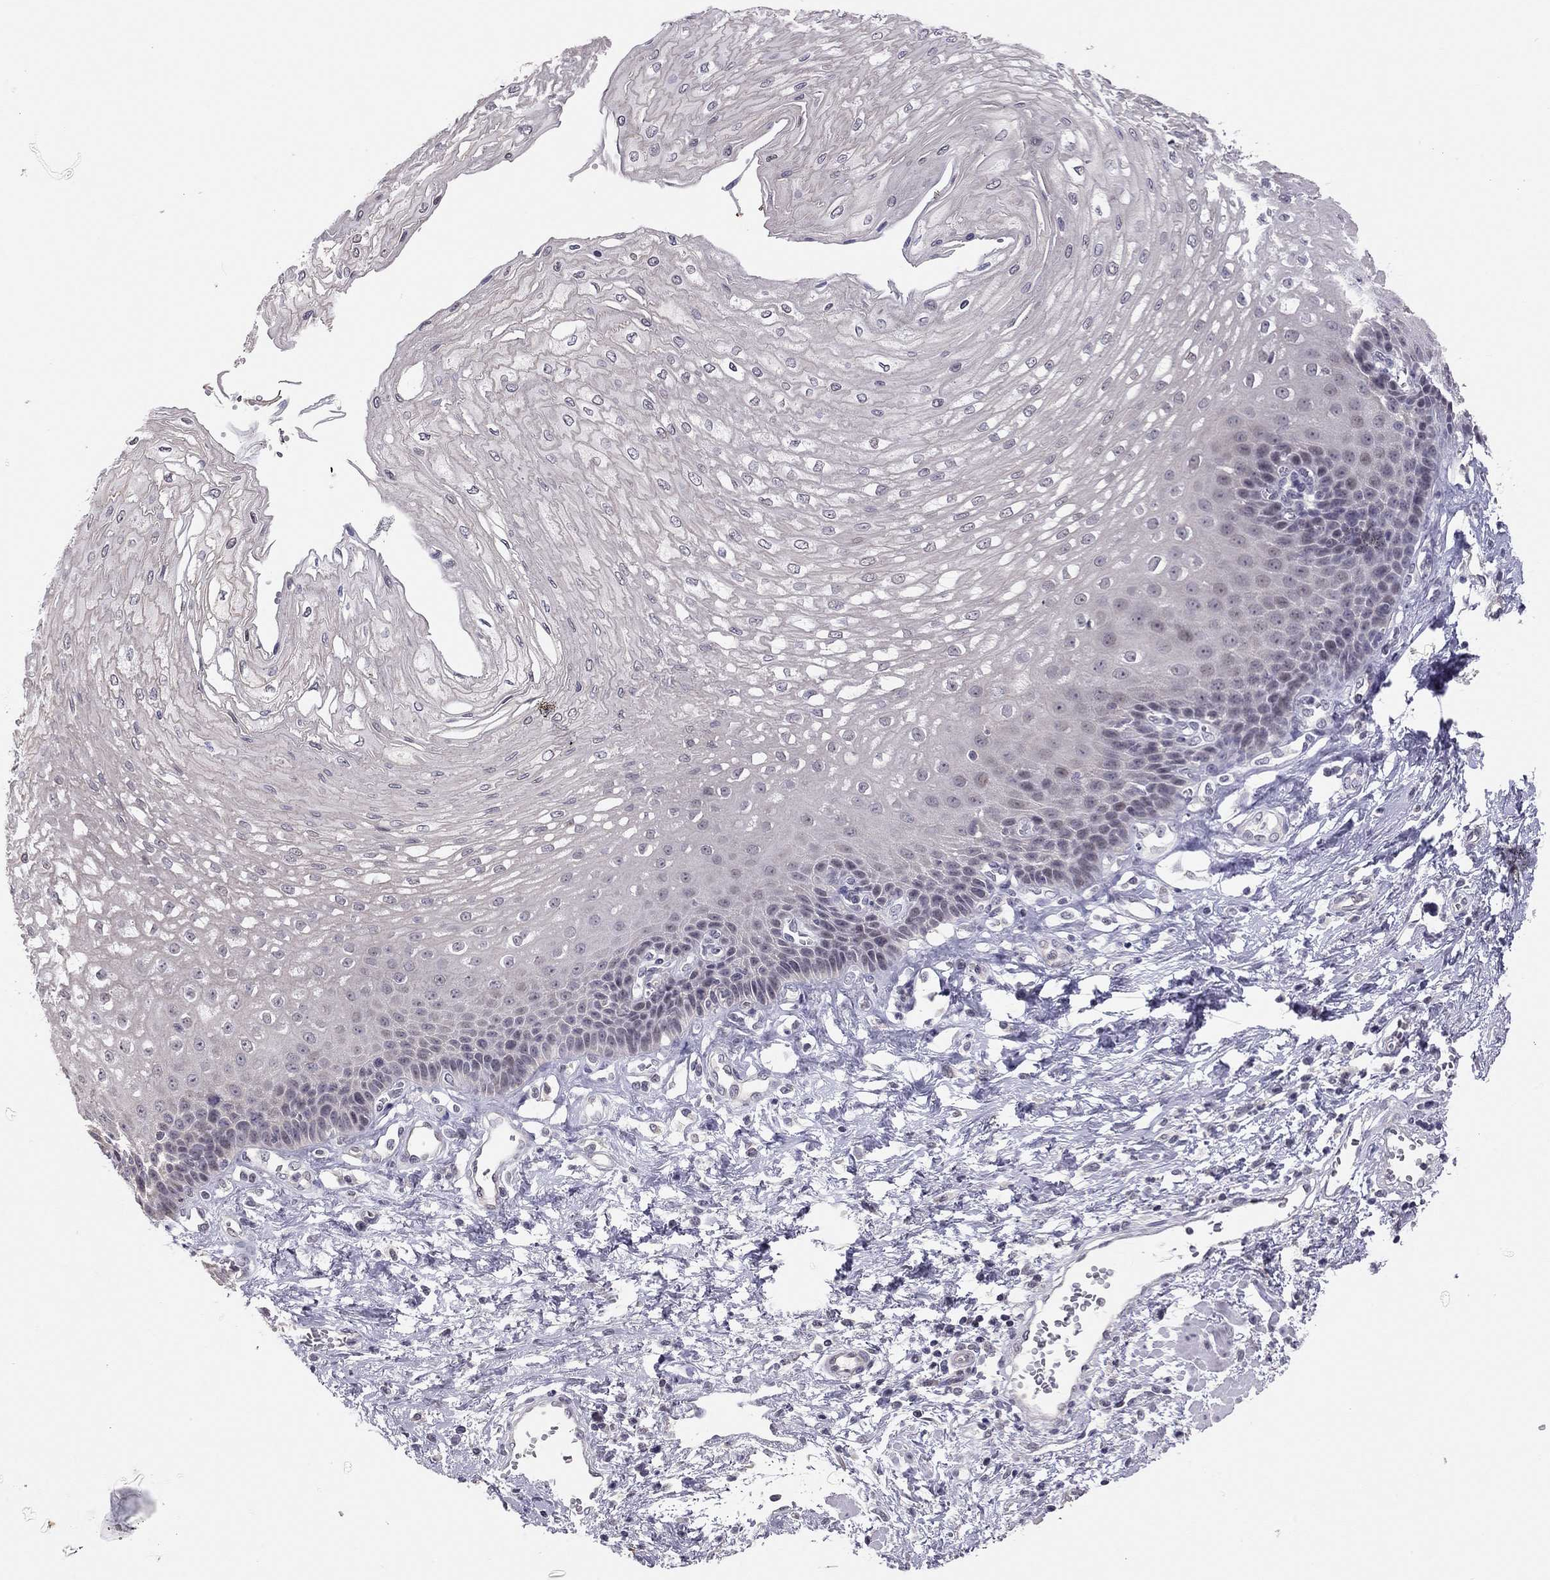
{"staining": {"intensity": "negative", "quantity": "none", "location": "none"}, "tissue": "esophagus", "cell_type": "Squamous epithelial cells", "image_type": "normal", "snomed": [{"axis": "morphology", "description": "Normal tissue, NOS"}, {"axis": "topography", "description": "Esophagus"}], "caption": "Immunohistochemistry (IHC) of normal esophagus exhibits no positivity in squamous epithelial cells. (DAB immunohistochemistry visualized using brightfield microscopy, high magnification).", "gene": "HSF2BP", "patient": {"sex": "female", "age": 62}}